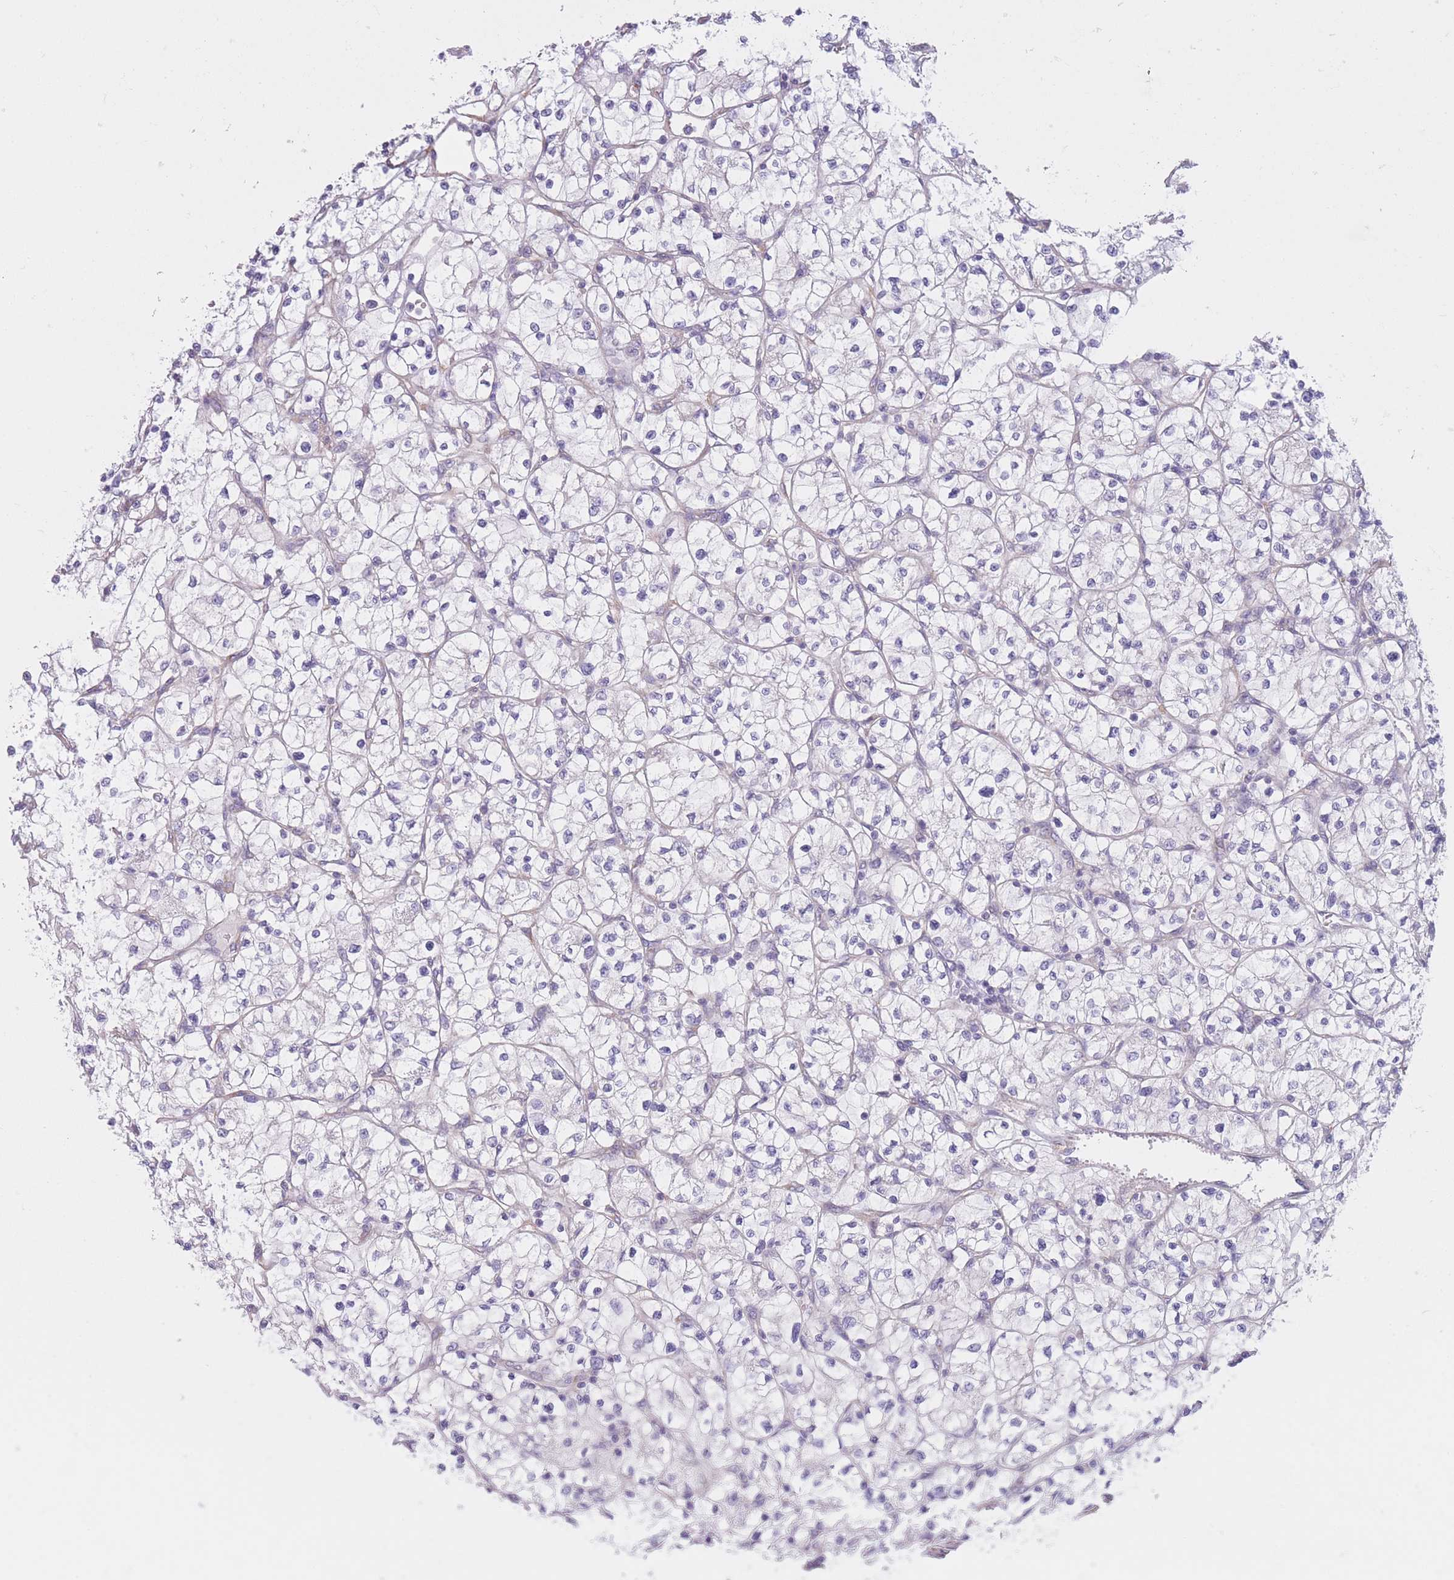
{"staining": {"intensity": "negative", "quantity": "none", "location": "none"}, "tissue": "renal cancer", "cell_type": "Tumor cells", "image_type": "cancer", "snomed": [{"axis": "morphology", "description": "Adenocarcinoma, NOS"}, {"axis": "topography", "description": "Kidney"}], "caption": "High power microscopy histopathology image of an immunohistochemistry photomicrograph of renal adenocarcinoma, revealing no significant staining in tumor cells.", "gene": "SERPINB3", "patient": {"sex": "female", "age": 64}}